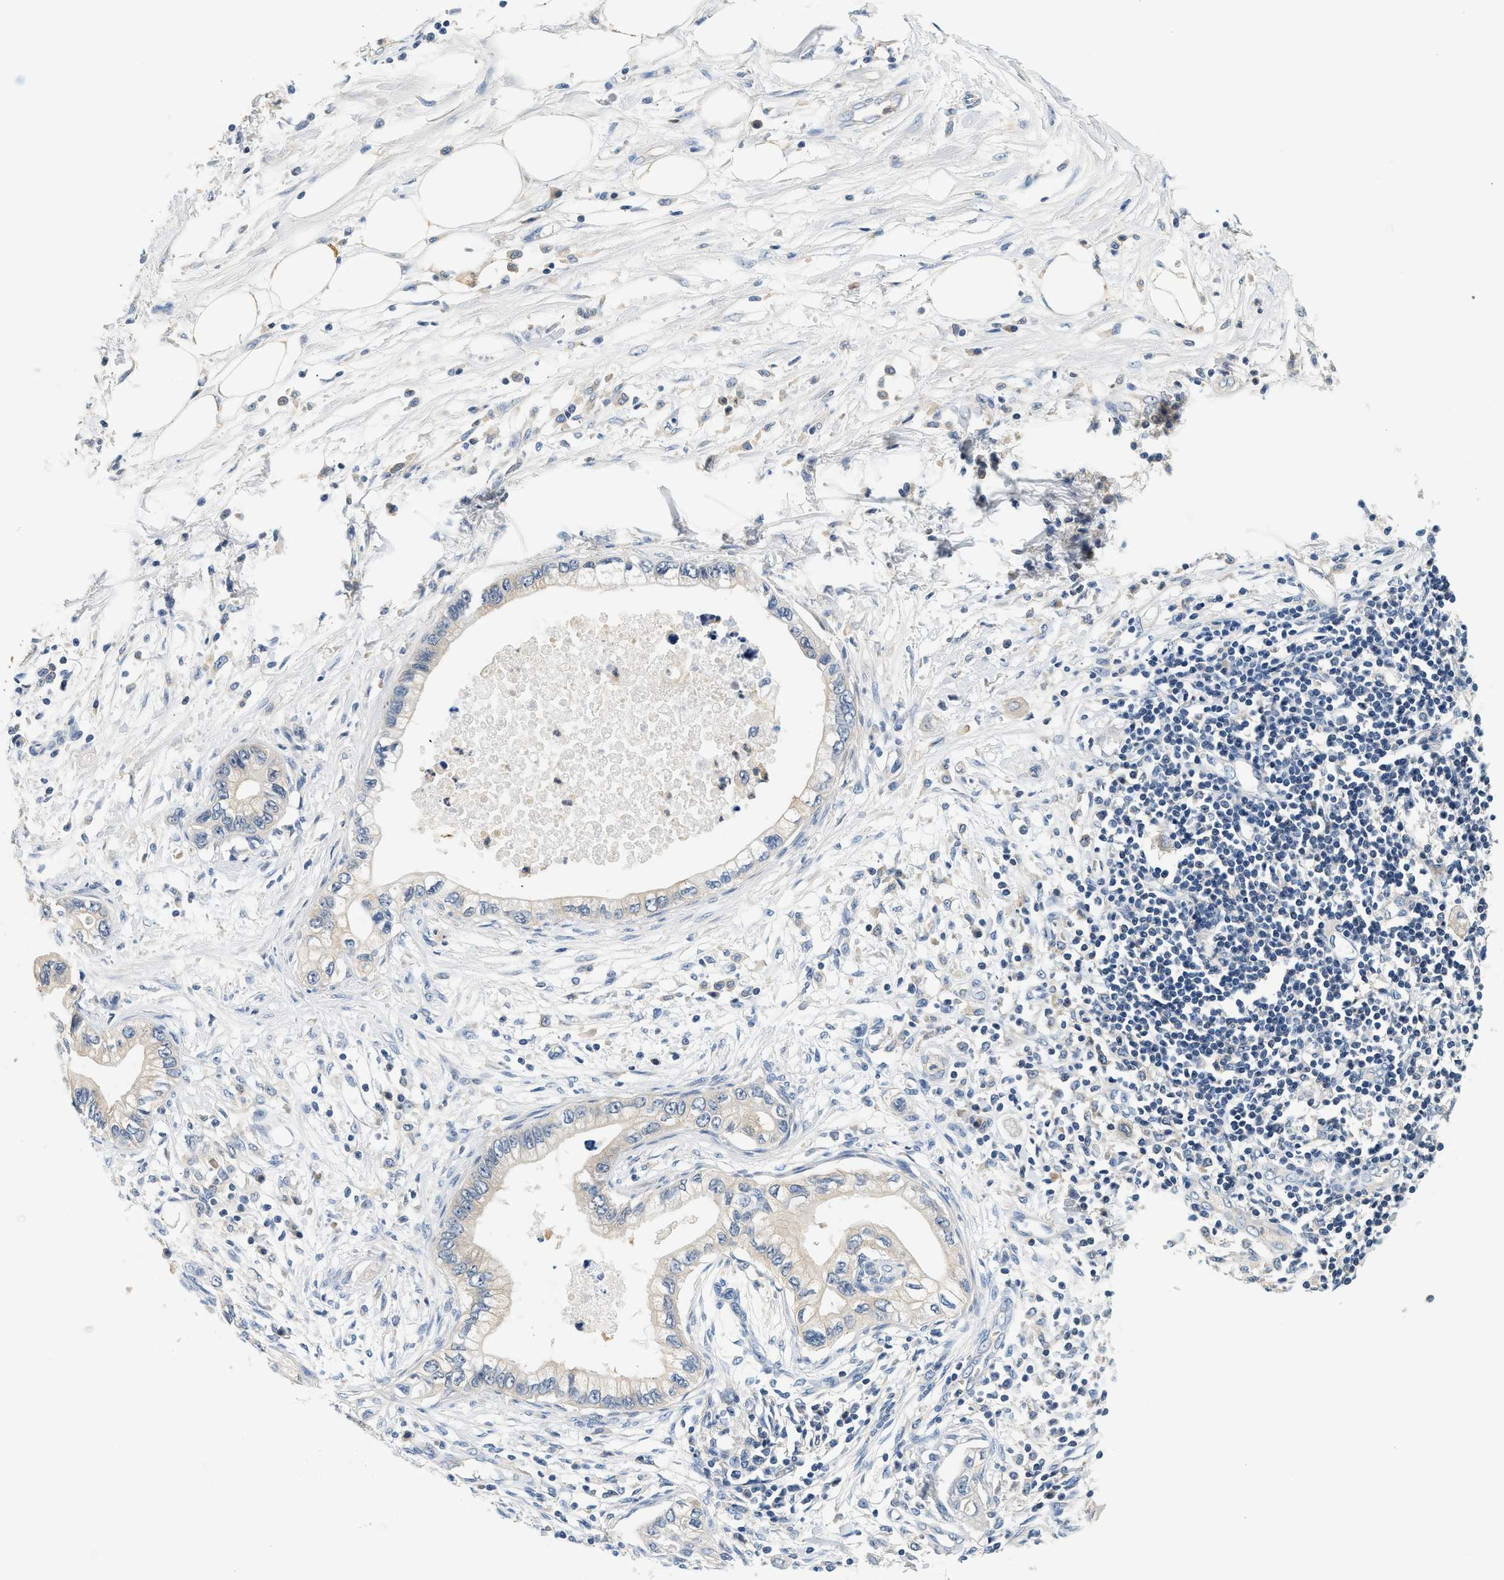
{"staining": {"intensity": "negative", "quantity": "none", "location": "none"}, "tissue": "pancreatic cancer", "cell_type": "Tumor cells", "image_type": "cancer", "snomed": [{"axis": "morphology", "description": "Adenocarcinoma, NOS"}, {"axis": "topography", "description": "Pancreas"}], "caption": "This is a histopathology image of IHC staining of pancreatic cancer (adenocarcinoma), which shows no positivity in tumor cells.", "gene": "SLC35E1", "patient": {"sex": "male", "age": 56}}